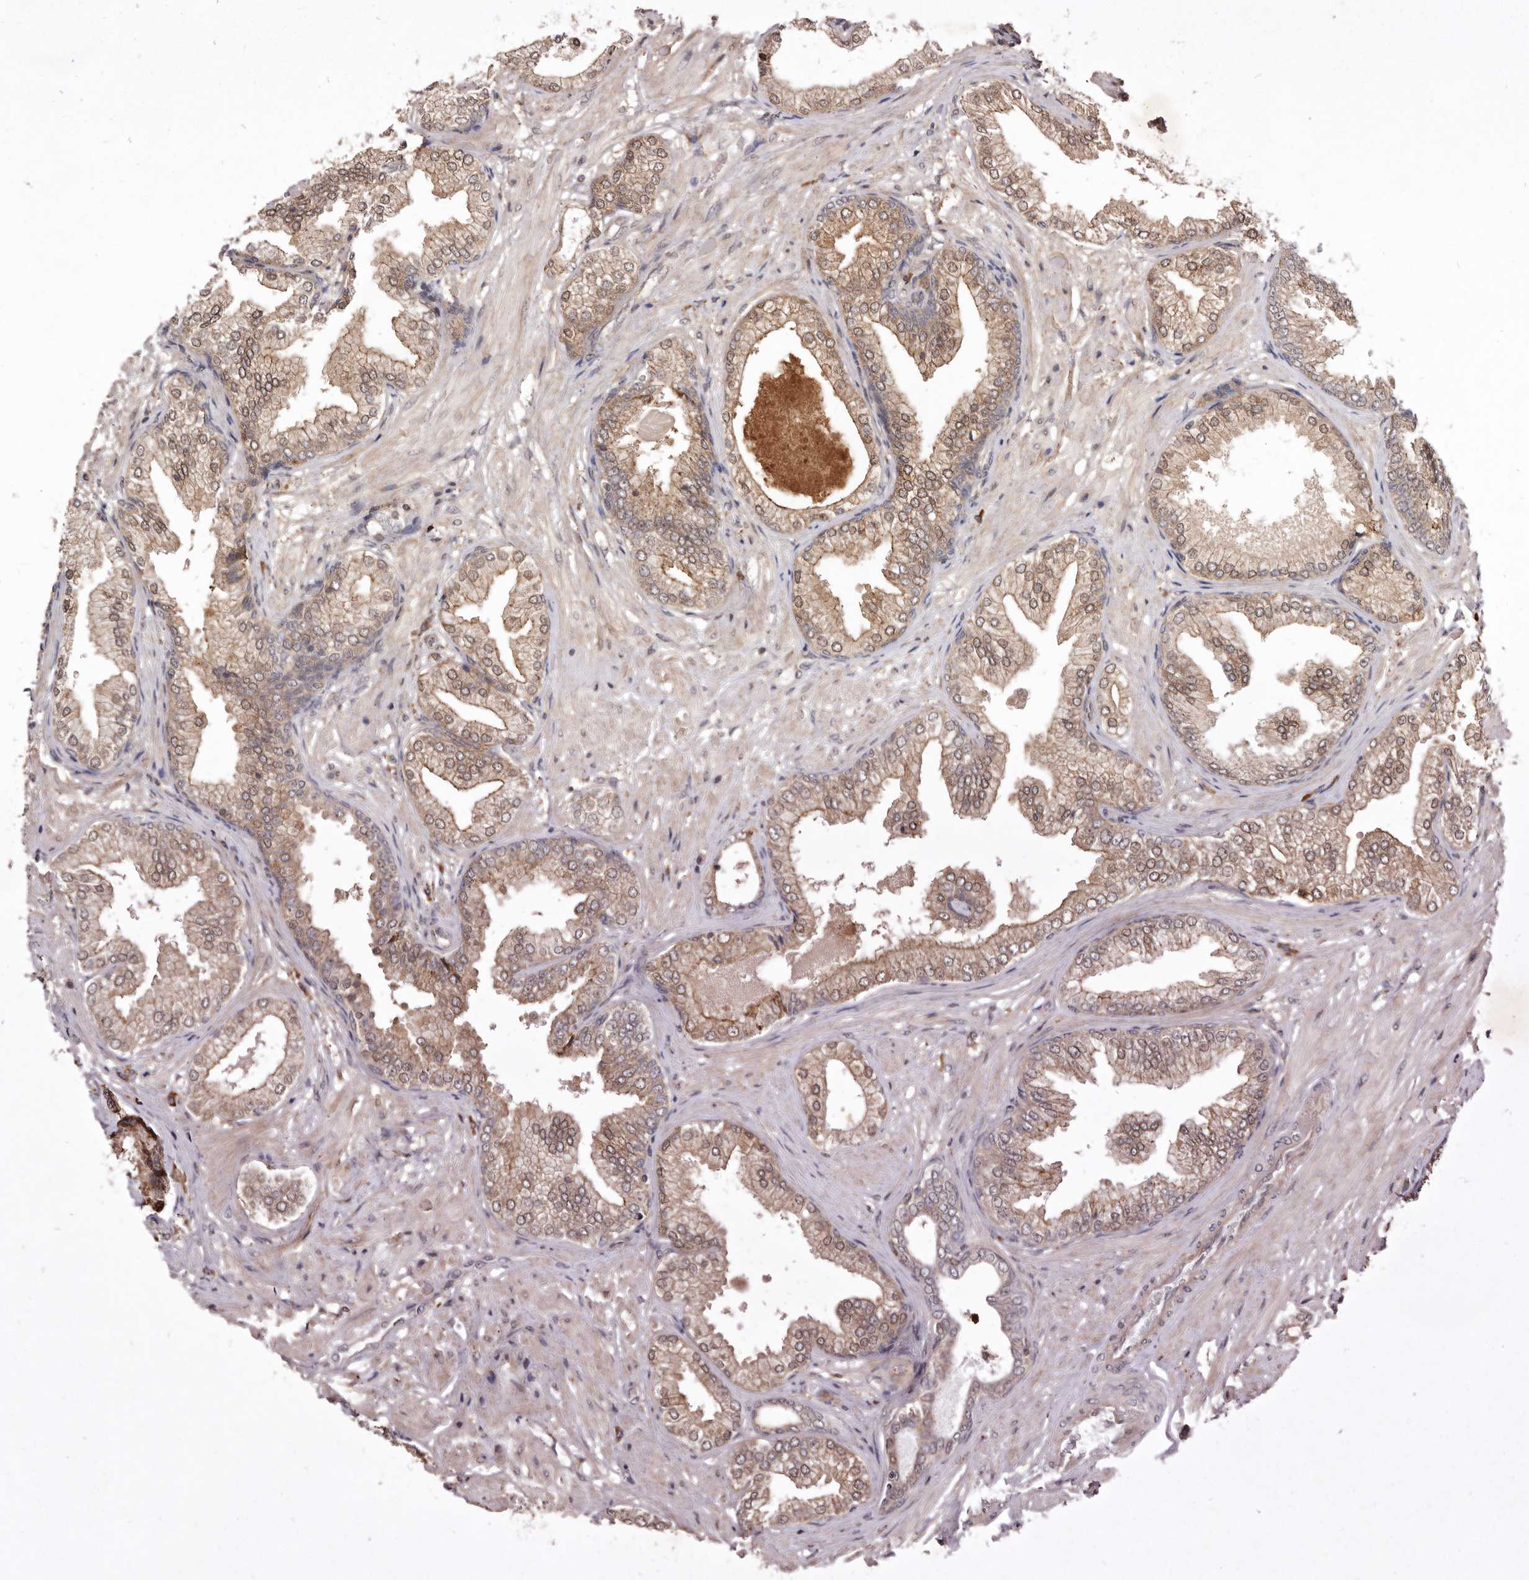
{"staining": {"intensity": "moderate", "quantity": ">75%", "location": "cytoplasmic/membranous"}, "tissue": "prostate cancer", "cell_type": "Tumor cells", "image_type": "cancer", "snomed": [{"axis": "morphology", "description": "Adenocarcinoma, Low grade"}, {"axis": "topography", "description": "Prostate"}], "caption": "Immunohistochemical staining of human prostate cancer (low-grade adenocarcinoma) demonstrates medium levels of moderate cytoplasmic/membranous protein positivity in about >75% of tumor cells.", "gene": "RRM2B", "patient": {"sex": "male", "age": 63}}